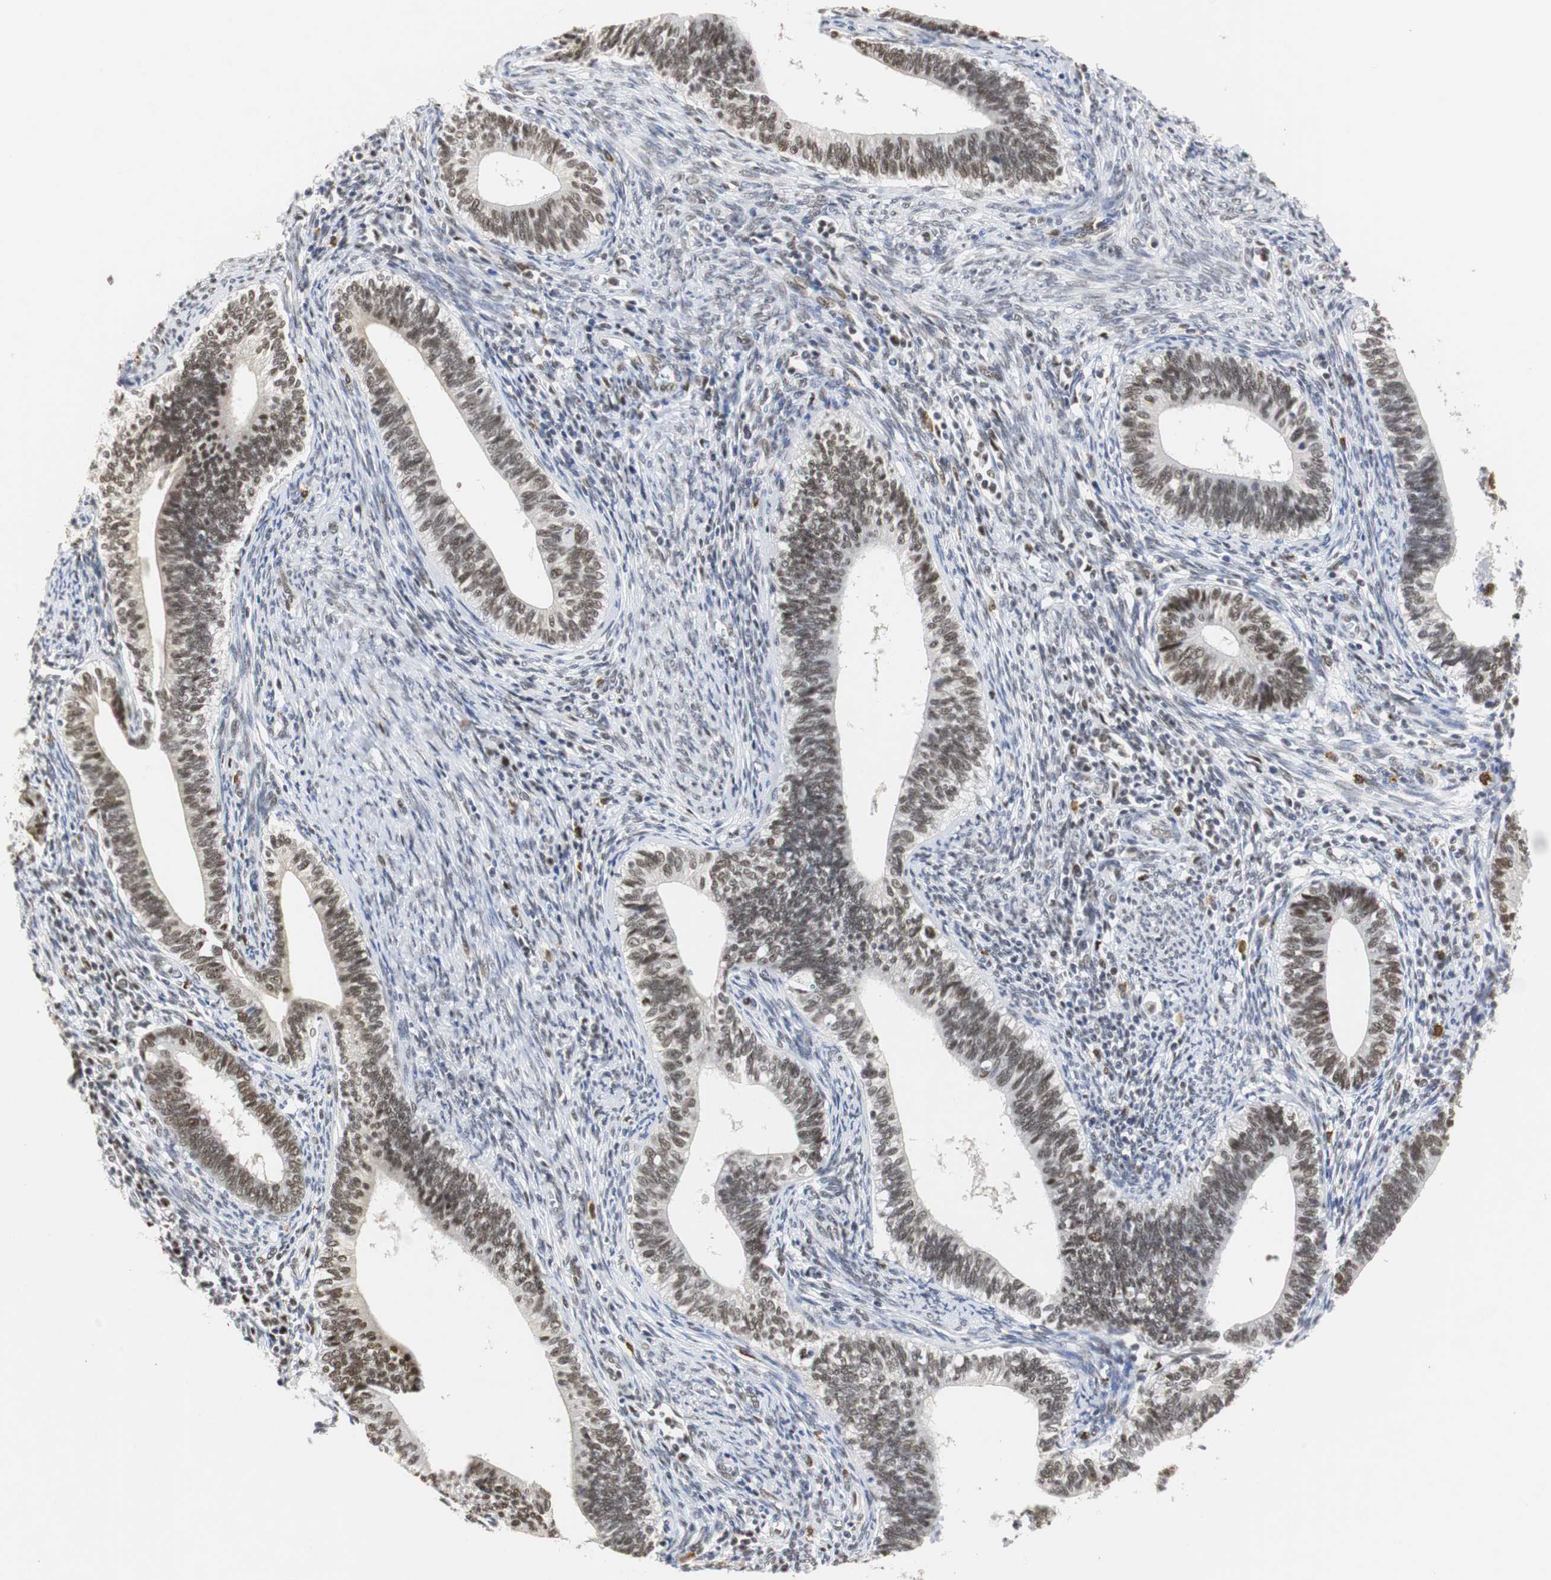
{"staining": {"intensity": "moderate", "quantity": ">75%", "location": "nuclear"}, "tissue": "cervical cancer", "cell_type": "Tumor cells", "image_type": "cancer", "snomed": [{"axis": "morphology", "description": "Adenocarcinoma, NOS"}, {"axis": "topography", "description": "Cervix"}], "caption": "Cervical cancer (adenocarcinoma) stained for a protein (brown) exhibits moderate nuclear positive positivity in approximately >75% of tumor cells.", "gene": "ZFC3H1", "patient": {"sex": "female", "age": 44}}